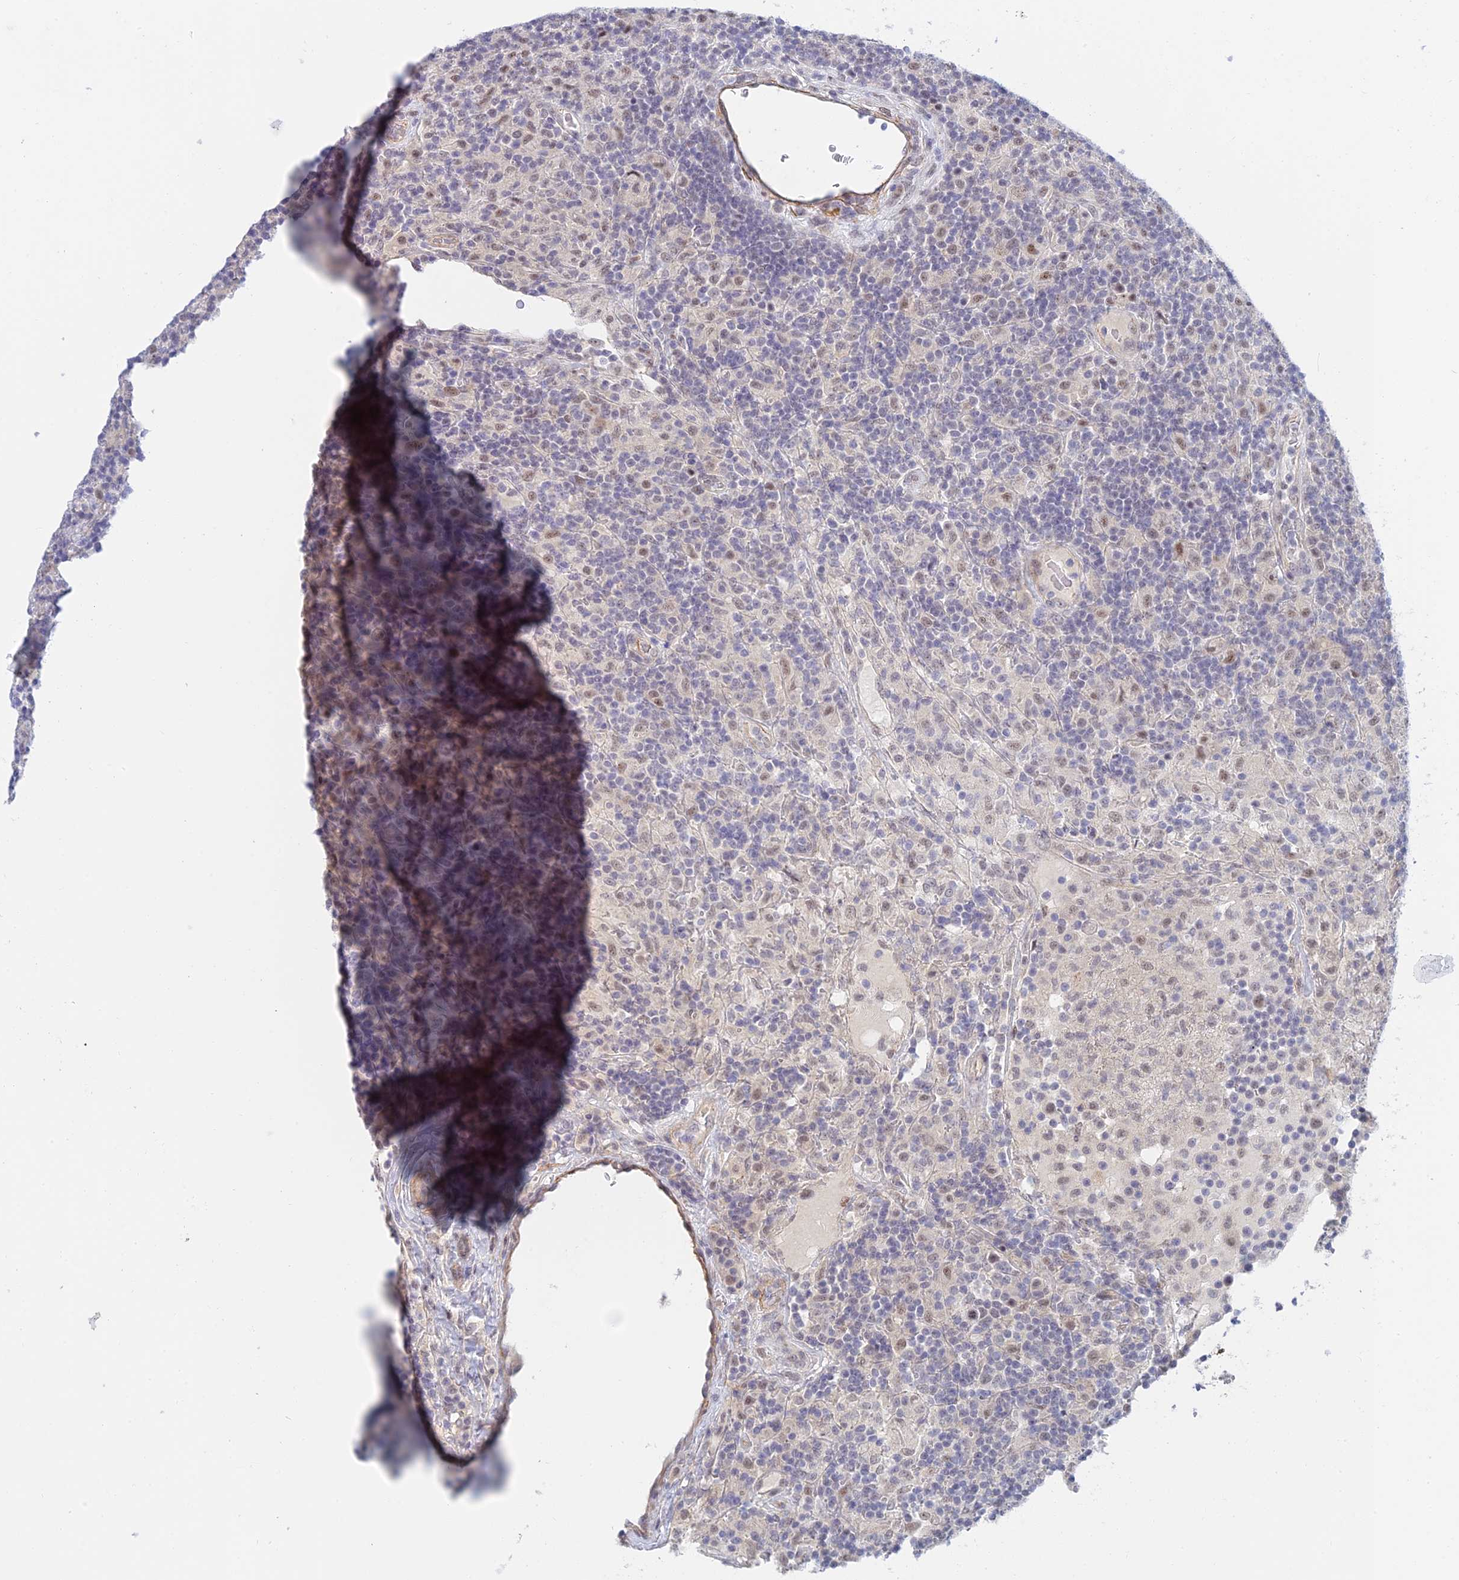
{"staining": {"intensity": "weak", "quantity": ">75%", "location": "nuclear"}, "tissue": "lymphoma", "cell_type": "Tumor cells", "image_type": "cancer", "snomed": [{"axis": "morphology", "description": "Hodgkin's disease, NOS"}, {"axis": "topography", "description": "Lymph node"}], "caption": "Weak nuclear expression is seen in about >75% of tumor cells in lymphoma.", "gene": "CFAP92", "patient": {"sex": "male", "age": 70}}